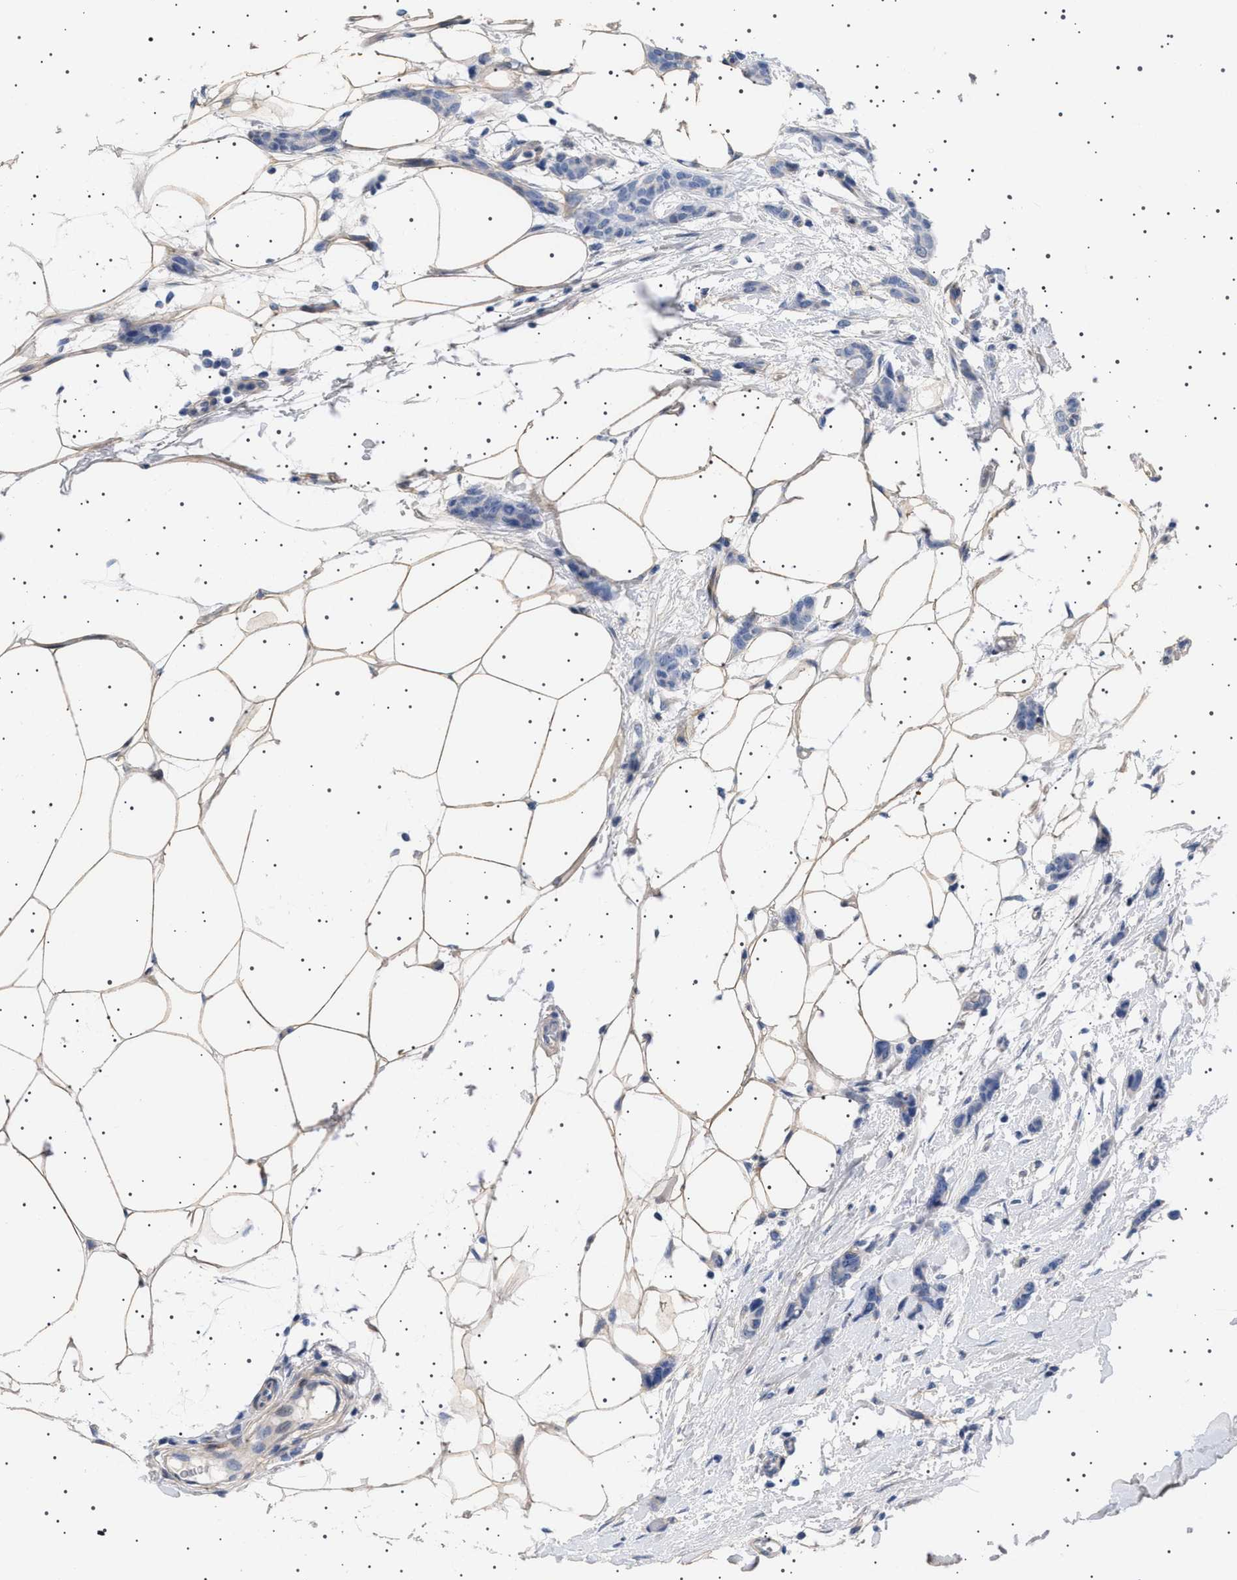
{"staining": {"intensity": "negative", "quantity": "none", "location": "none"}, "tissue": "breast cancer", "cell_type": "Tumor cells", "image_type": "cancer", "snomed": [{"axis": "morphology", "description": "Lobular carcinoma"}, {"axis": "topography", "description": "Skin"}, {"axis": "topography", "description": "Breast"}], "caption": "Tumor cells show no significant protein positivity in breast cancer.", "gene": "HTR1A", "patient": {"sex": "female", "age": 46}}